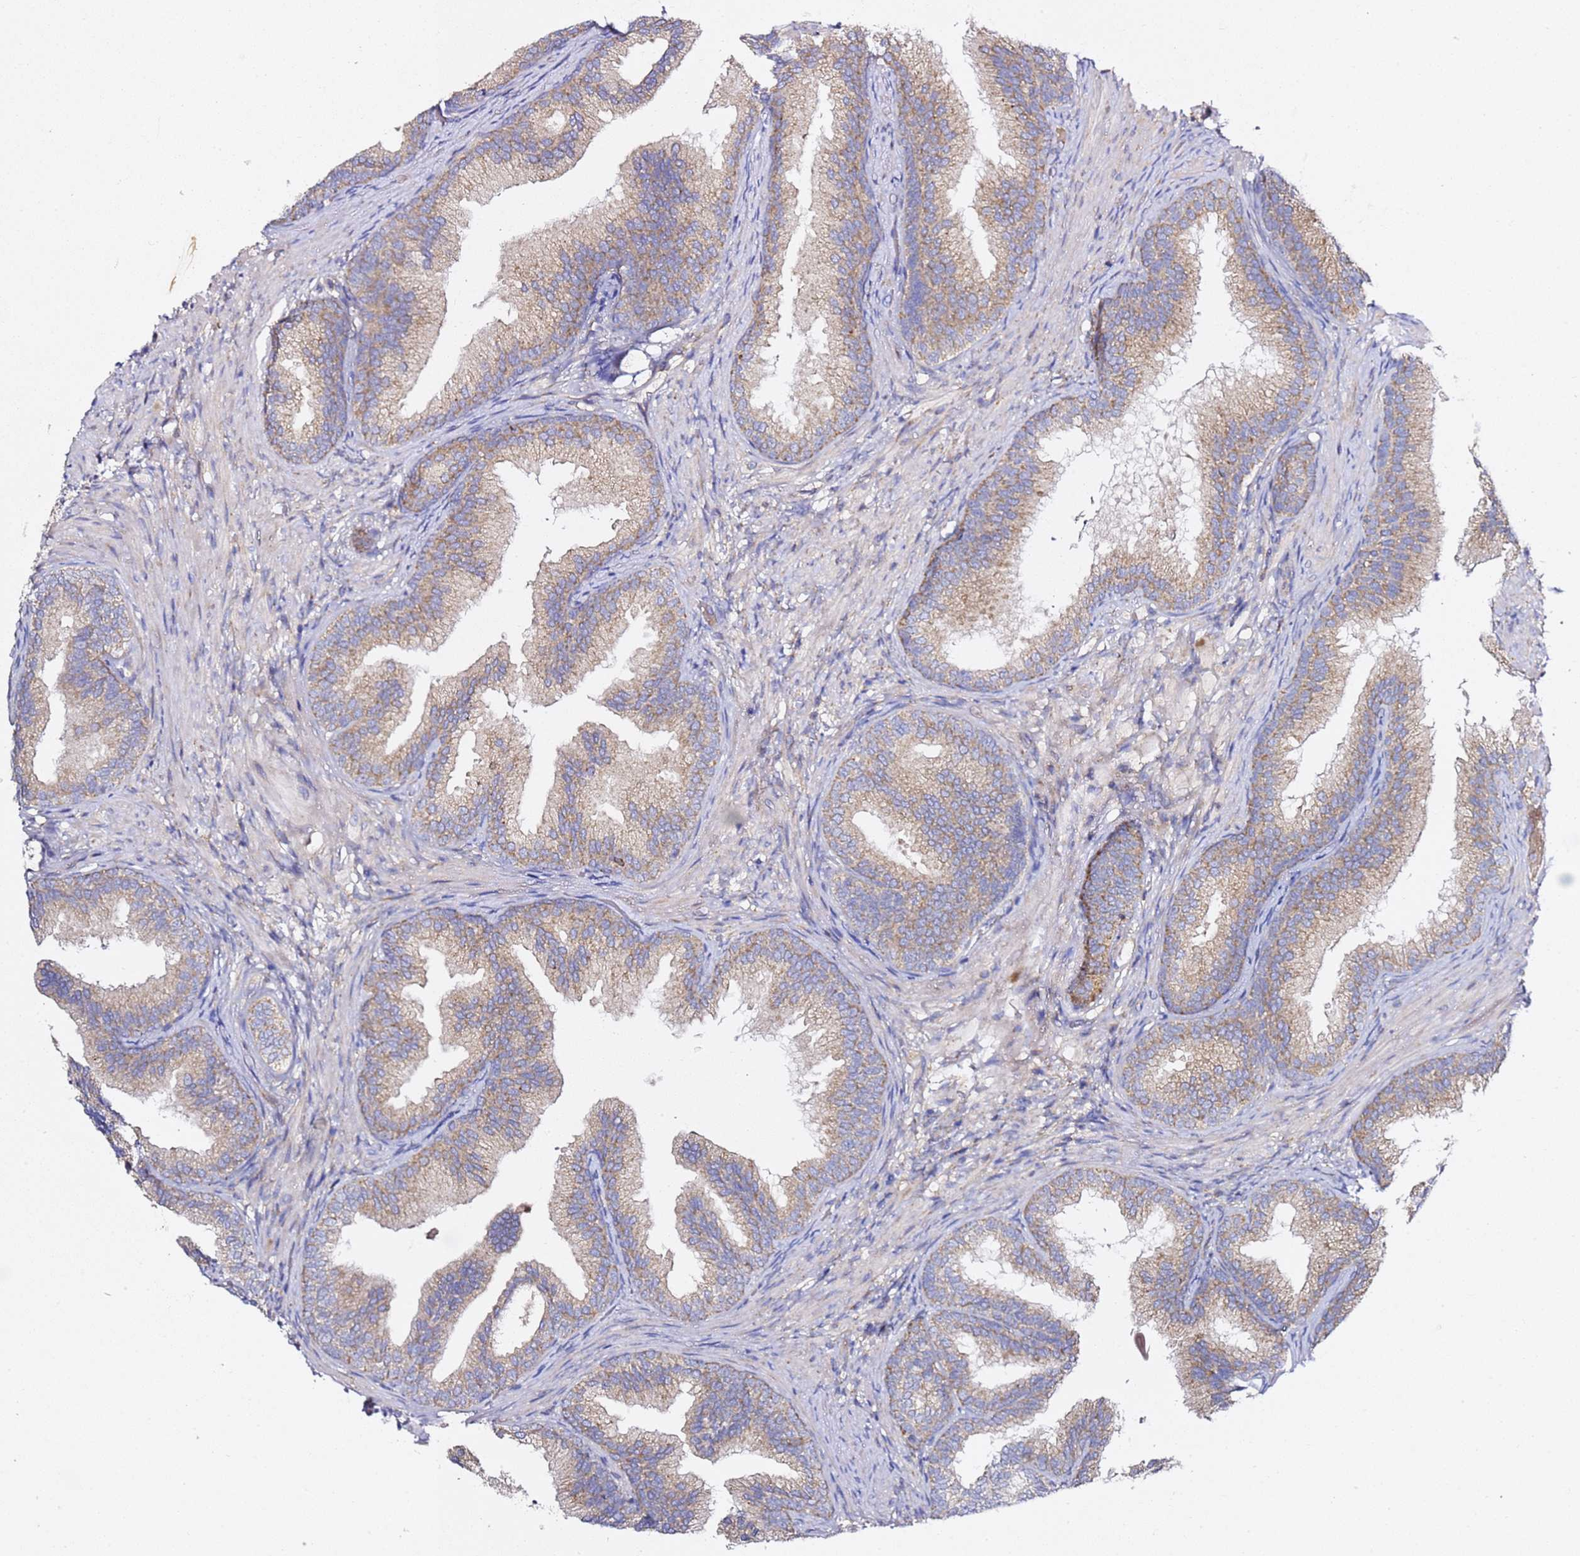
{"staining": {"intensity": "moderate", "quantity": ">75%", "location": "cytoplasmic/membranous"}, "tissue": "prostate", "cell_type": "Glandular cells", "image_type": "normal", "snomed": [{"axis": "morphology", "description": "Normal tissue, NOS"}, {"axis": "topography", "description": "Prostate"}], "caption": "Benign prostate shows moderate cytoplasmic/membranous expression in approximately >75% of glandular cells.", "gene": "C19orf12", "patient": {"sex": "male", "age": 76}}